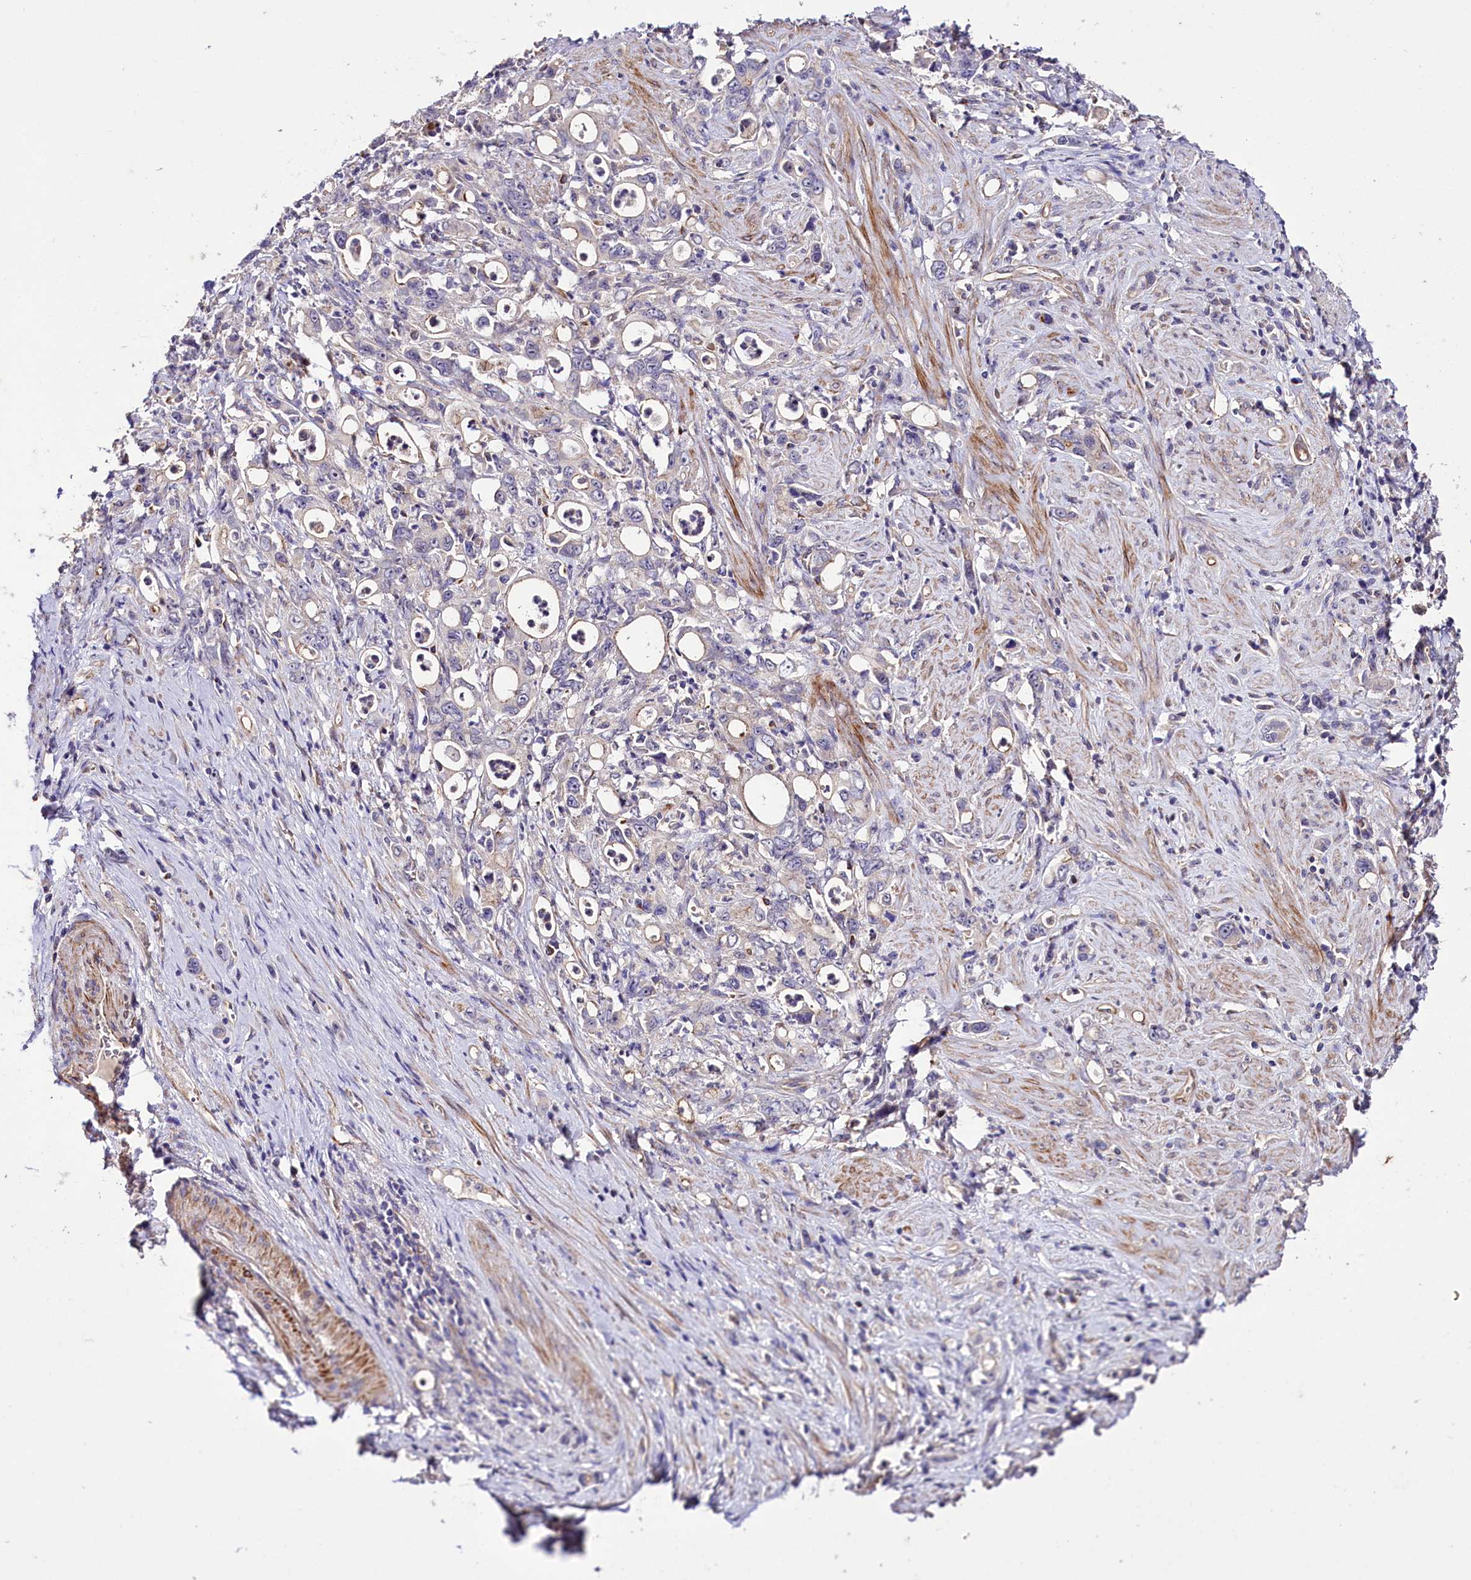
{"staining": {"intensity": "negative", "quantity": "none", "location": "none"}, "tissue": "stomach cancer", "cell_type": "Tumor cells", "image_type": "cancer", "snomed": [{"axis": "morphology", "description": "Adenocarcinoma, NOS"}, {"axis": "topography", "description": "Stomach, lower"}], "caption": "A micrograph of stomach adenocarcinoma stained for a protein reveals no brown staining in tumor cells. (DAB immunohistochemistry visualized using brightfield microscopy, high magnification).", "gene": "SLC7A1", "patient": {"sex": "female", "age": 43}}